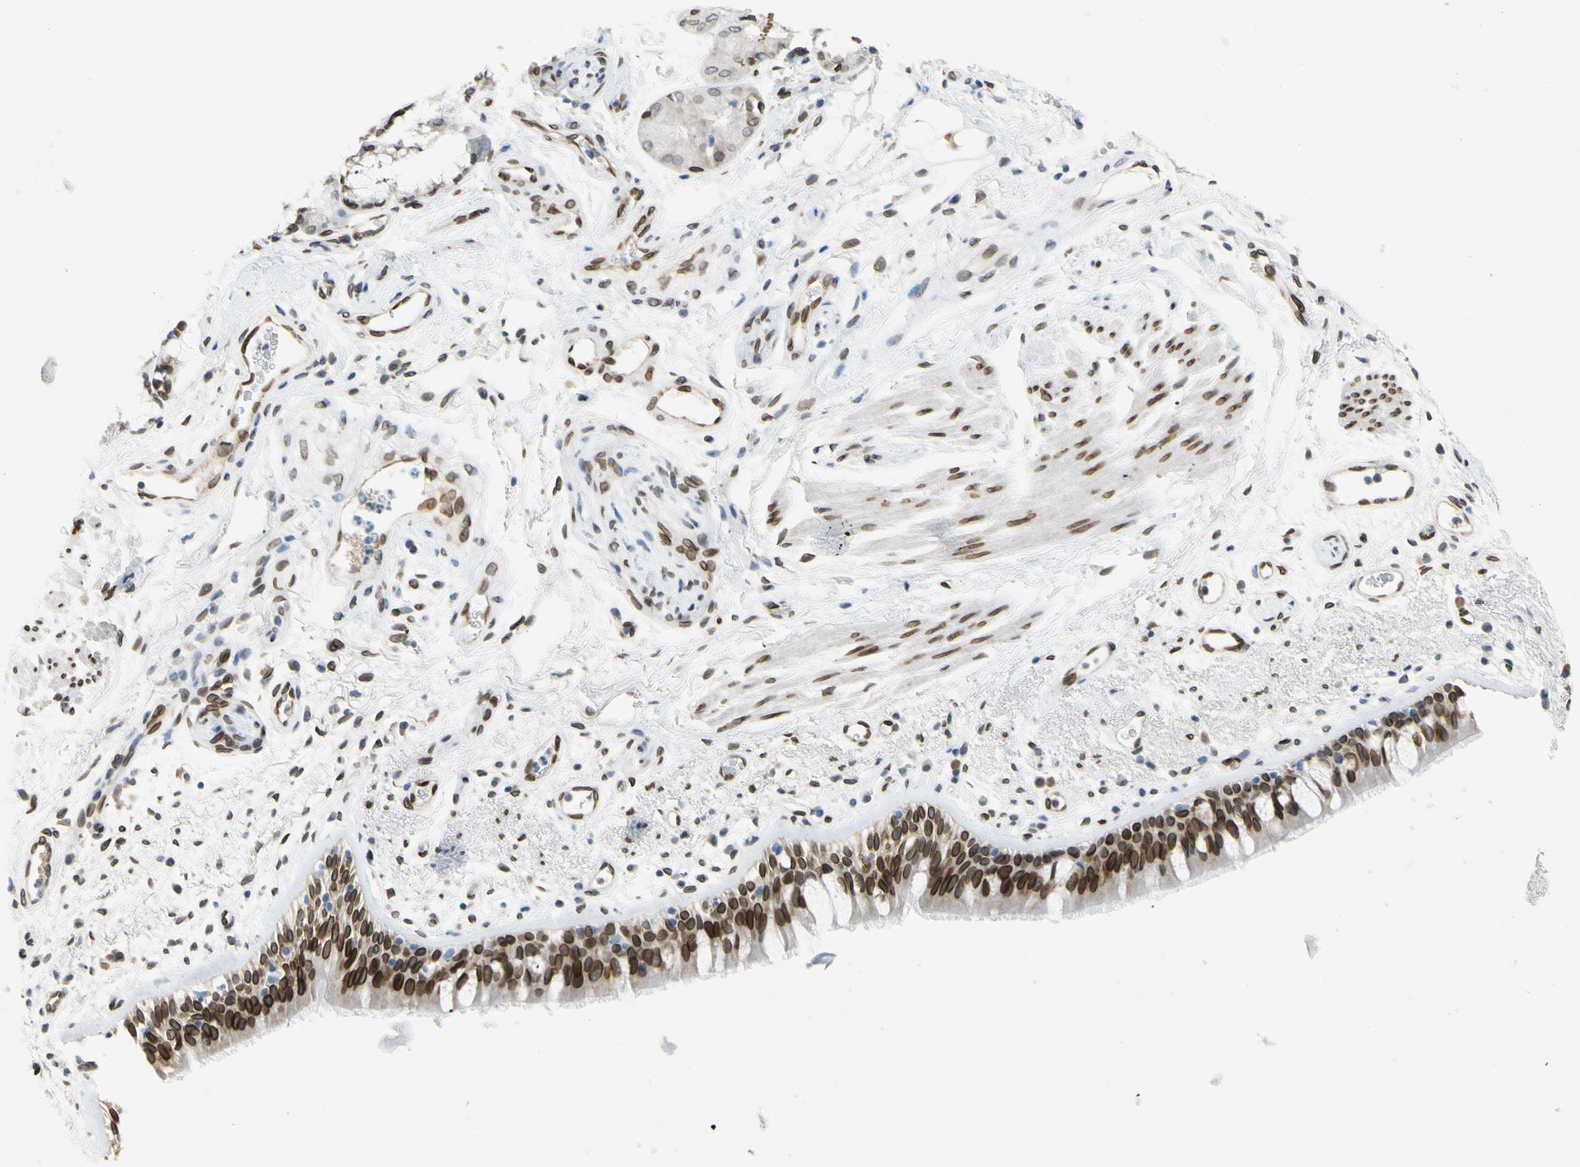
{"staining": {"intensity": "strong", "quantity": ">75%", "location": "cytoplasmic/membranous,nuclear"}, "tissue": "bronchus", "cell_type": "Respiratory epithelial cells", "image_type": "normal", "snomed": [{"axis": "morphology", "description": "Normal tissue, NOS"}, {"axis": "morphology", "description": "Adenocarcinoma, NOS"}, {"axis": "topography", "description": "Bronchus"}, {"axis": "topography", "description": "Lung"}], "caption": "The photomicrograph displays immunohistochemical staining of benign bronchus. There is strong cytoplasmic/membranous,nuclear positivity is identified in approximately >75% of respiratory epithelial cells.", "gene": "SUN1", "patient": {"sex": "female", "age": 54}}